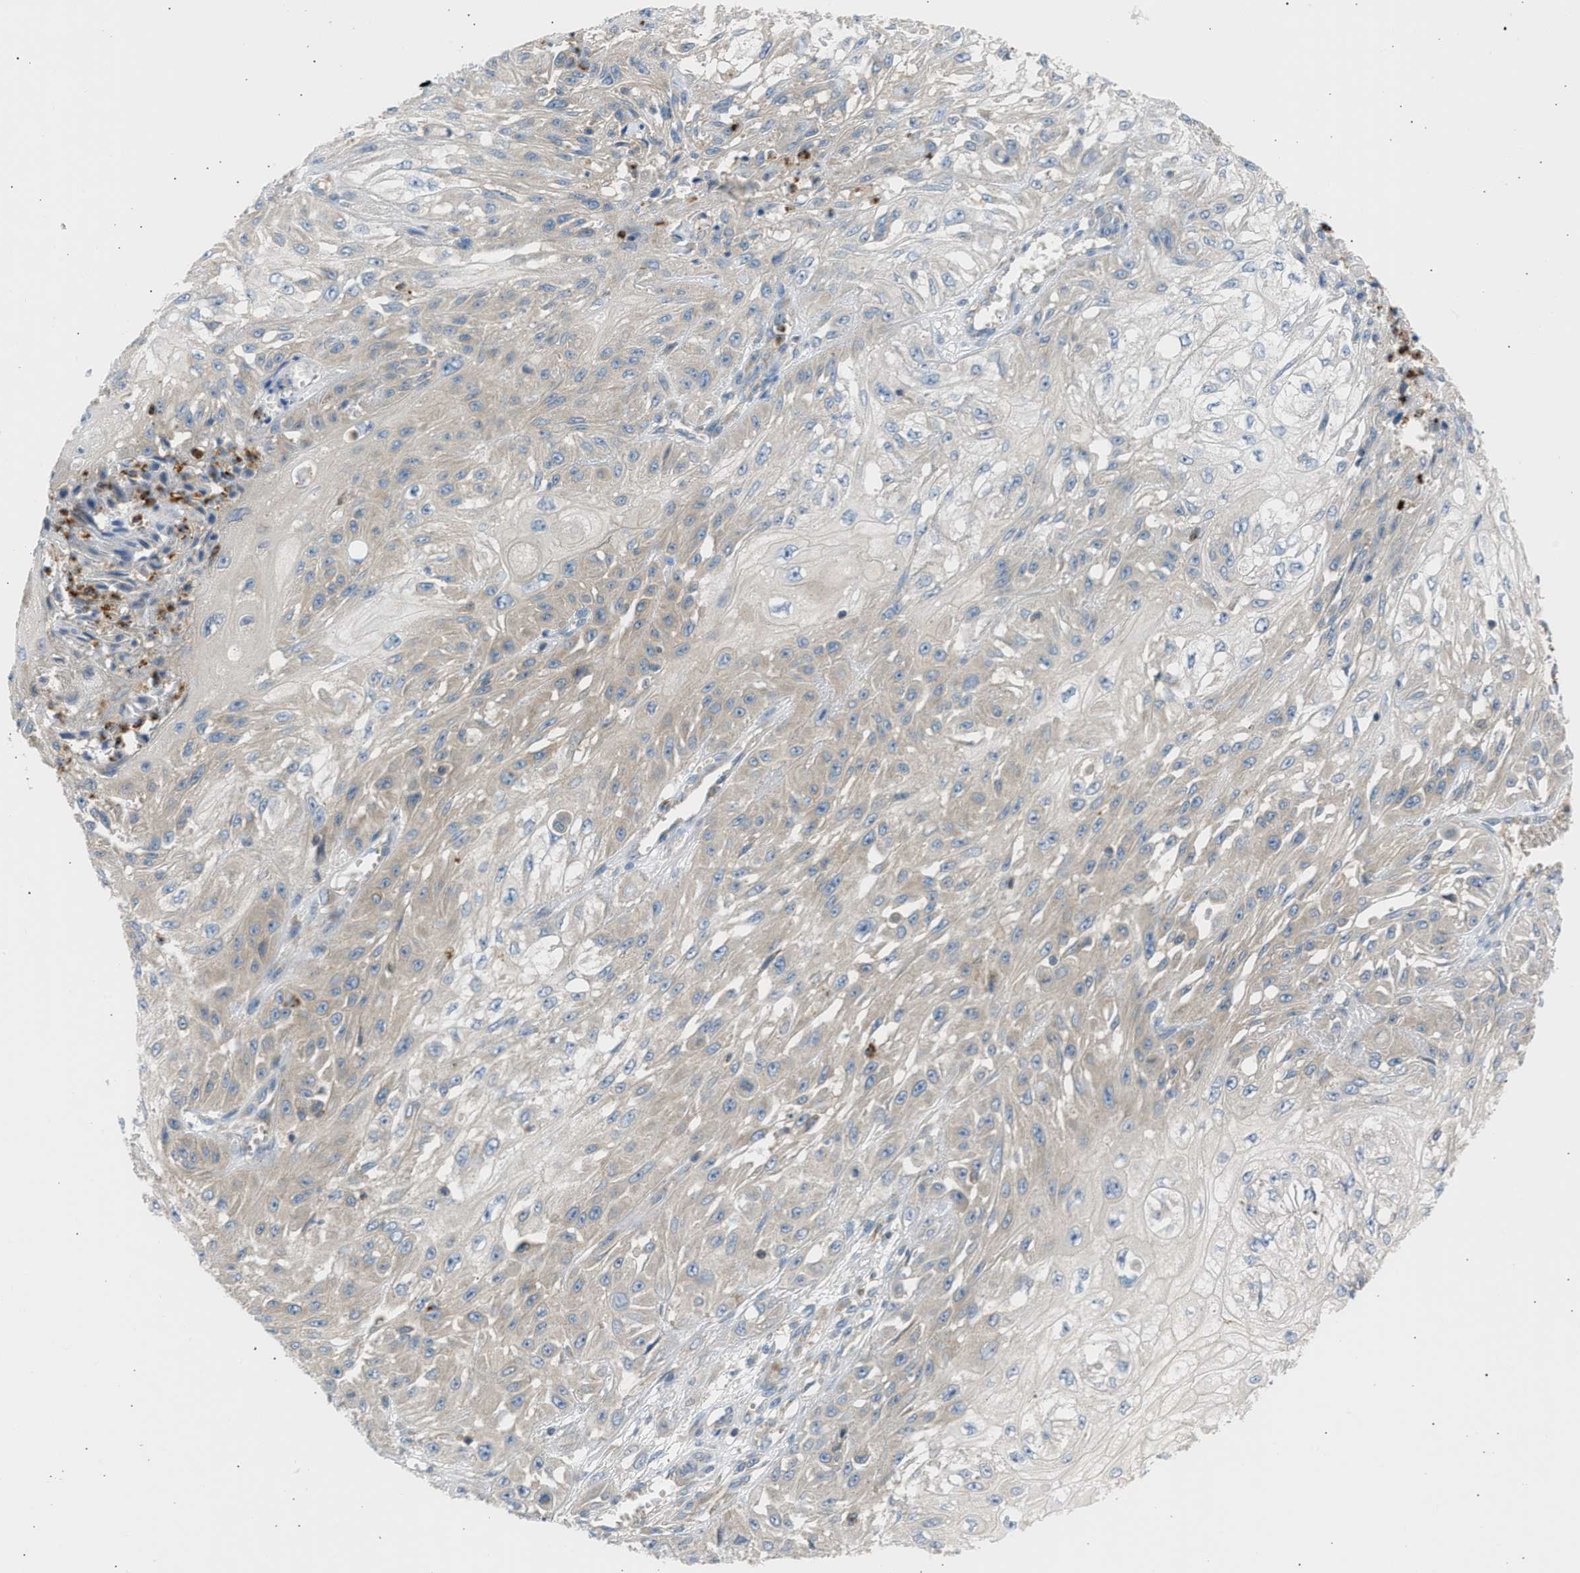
{"staining": {"intensity": "negative", "quantity": "none", "location": "none"}, "tissue": "skin cancer", "cell_type": "Tumor cells", "image_type": "cancer", "snomed": [{"axis": "morphology", "description": "Squamous cell carcinoma, NOS"}, {"axis": "morphology", "description": "Squamous cell carcinoma, metastatic, NOS"}, {"axis": "topography", "description": "Skin"}, {"axis": "topography", "description": "Lymph node"}], "caption": "Immunohistochemistry (IHC) histopathology image of neoplastic tissue: skin cancer (metastatic squamous cell carcinoma) stained with DAB (3,3'-diaminobenzidine) shows no significant protein expression in tumor cells.", "gene": "TRIM50", "patient": {"sex": "male", "age": 75}}